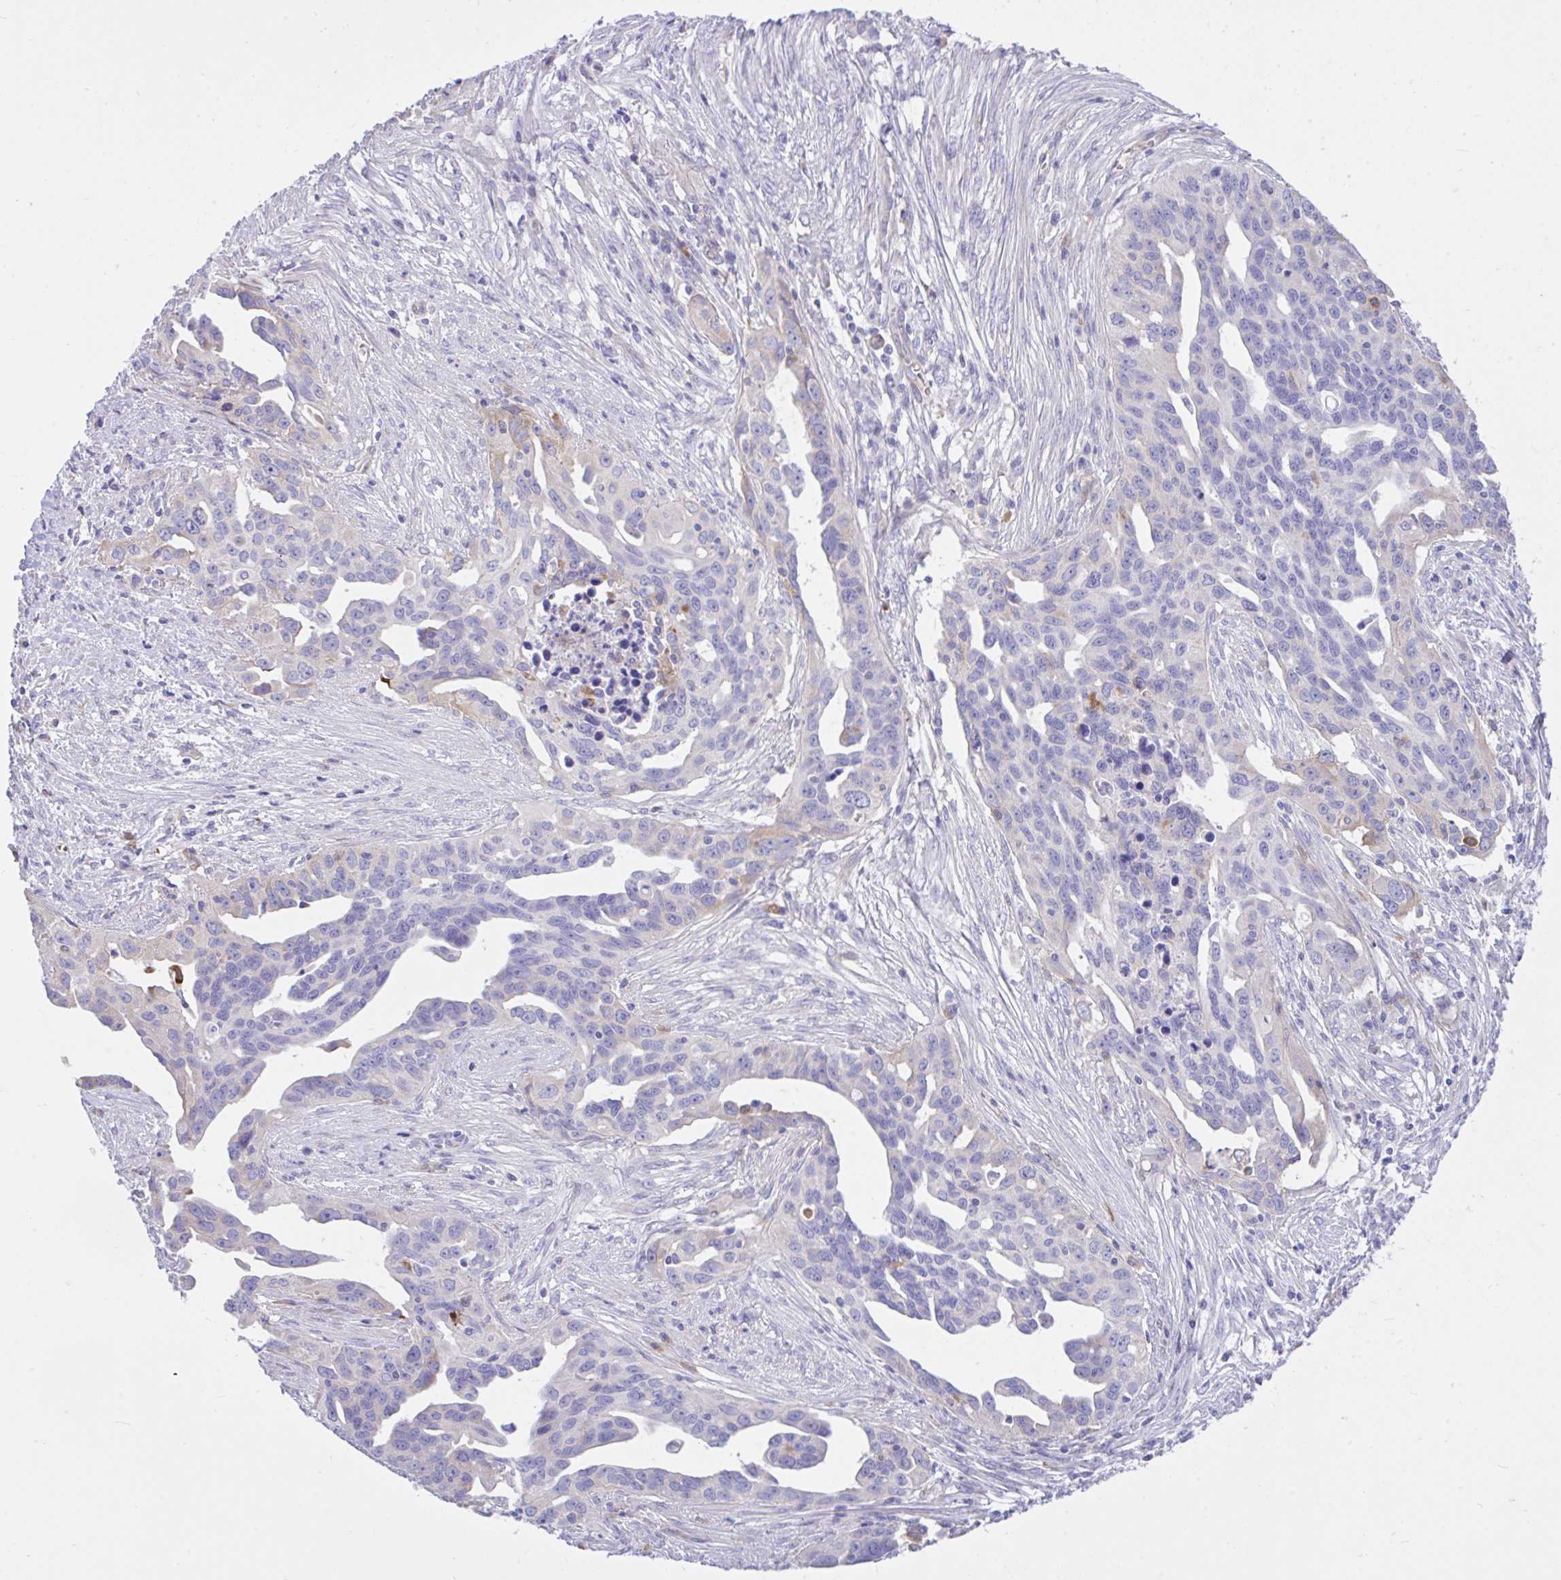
{"staining": {"intensity": "weak", "quantity": "<25%", "location": "cytoplasmic/membranous"}, "tissue": "ovarian cancer", "cell_type": "Tumor cells", "image_type": "cancer", "snomed": [{"axis": "morphology", "description": "Carcinoma, endometroid"}, {"axis": "morphology", "description": "Cystadenocarcinoma, serous, NOS"}, {"axis": "topography", "description": "Ovary"}], "caption": "Immunohistochemical staining of ovarian endometroid carcinoma exhibits no significant staining in tumor cells. (Immunohistochemistry, brightfield microscopy, high magnification).", "gene": "EEF1A2", "patient": {"sex": "female", "age": 45}}